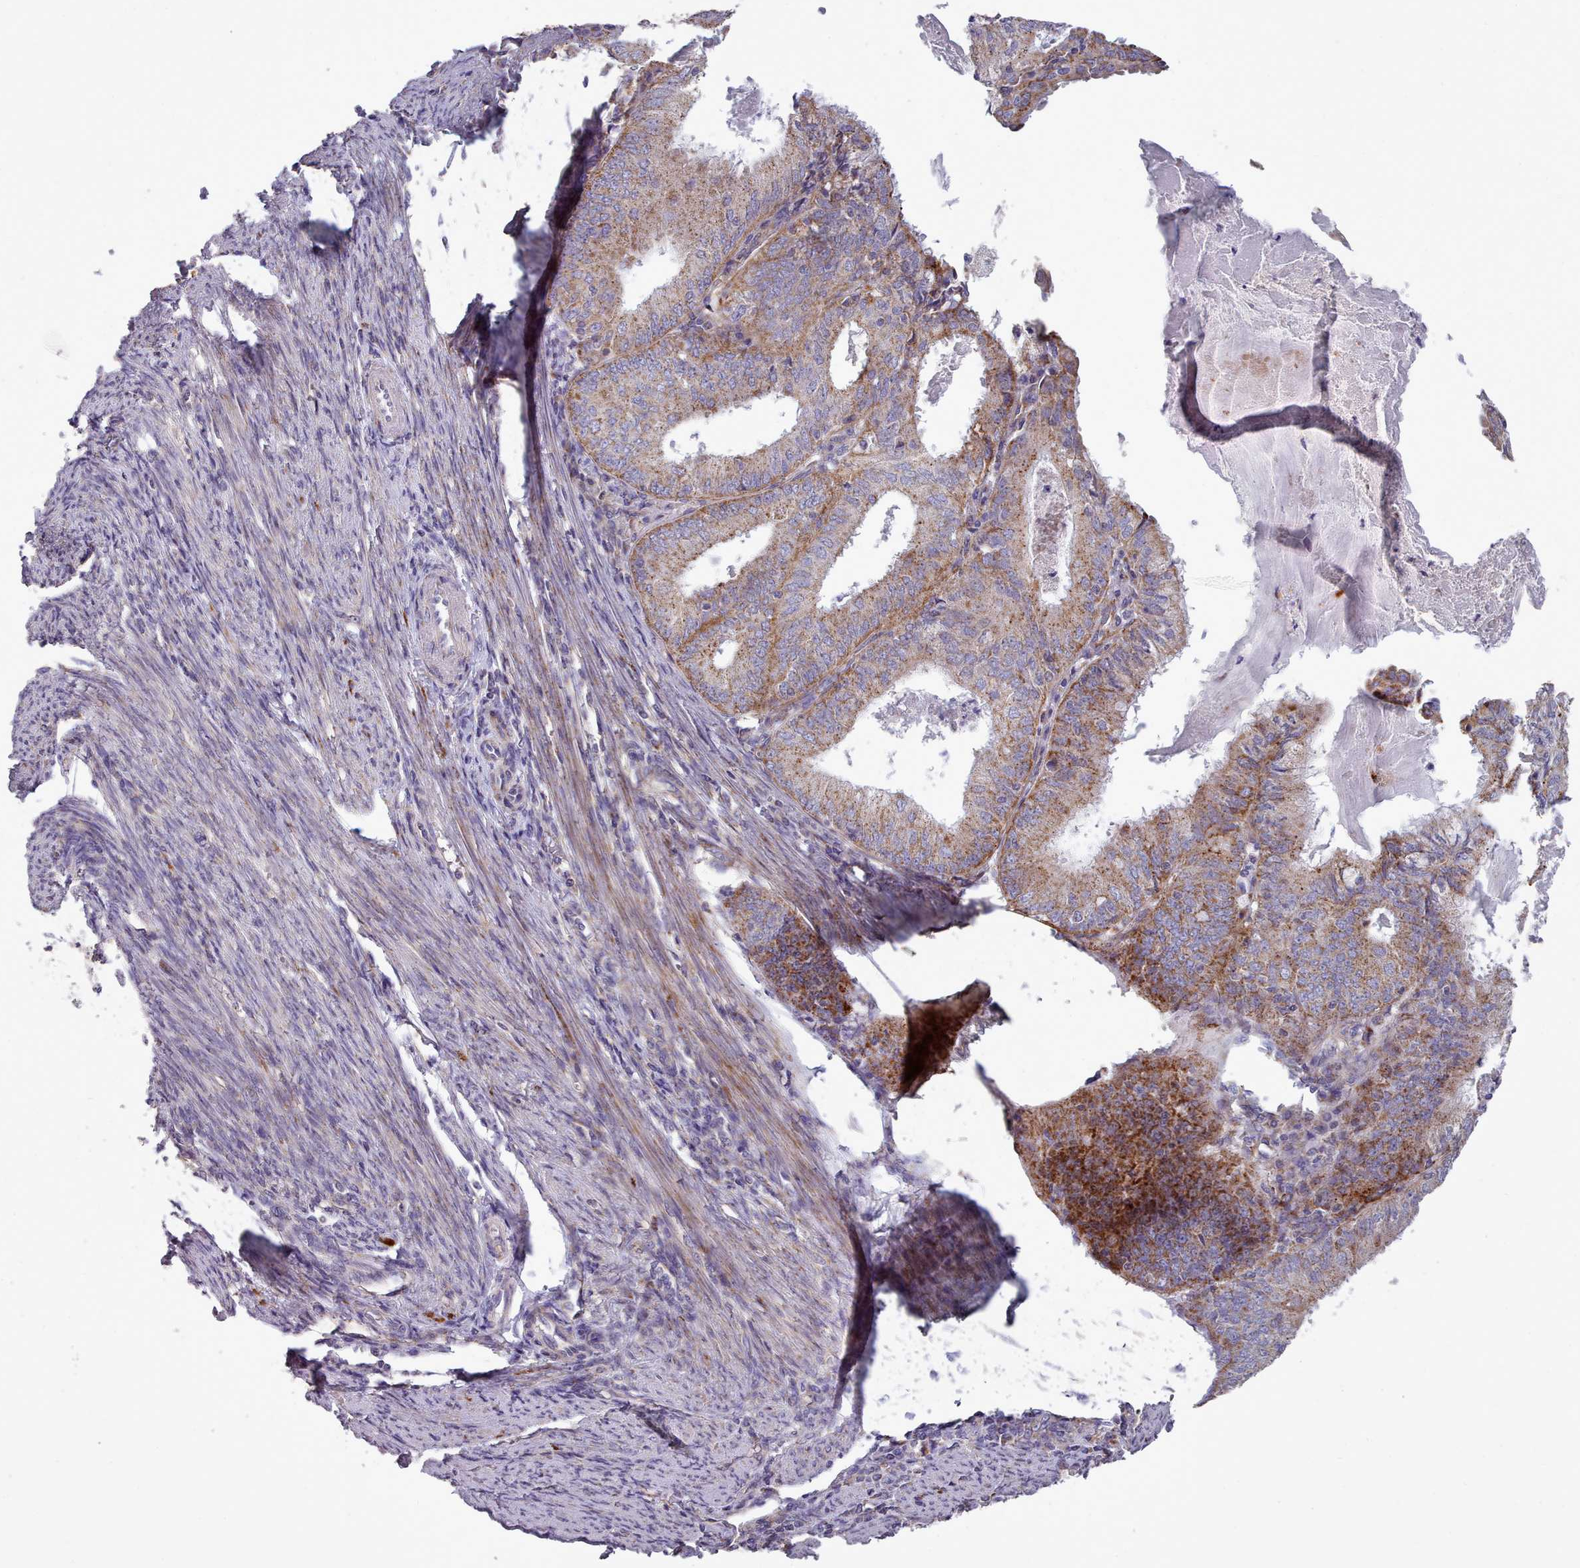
{"staining": {"intensity": "moderate", "quantity": ">75%", "location": "cytoplasmic/membranous"}, "tissue": "endometrial cancer", "cell_type": "Tumor cells", "image_type": "cancer", "snomed": [{"axis": "morphology", "description": "Adenocarcinoma, NOS"}, {"axis": "topography", "description": "Endometrium"}], "caption": "A histopathology image showing moderate cytoplasmic/membranous expression in approximately >75% of tumor cells in endometrial cancer, as visualized by brown immunohistochemical staining.", "gene": "FKBP10", "patient": {"sex": "female", "age": 57}}